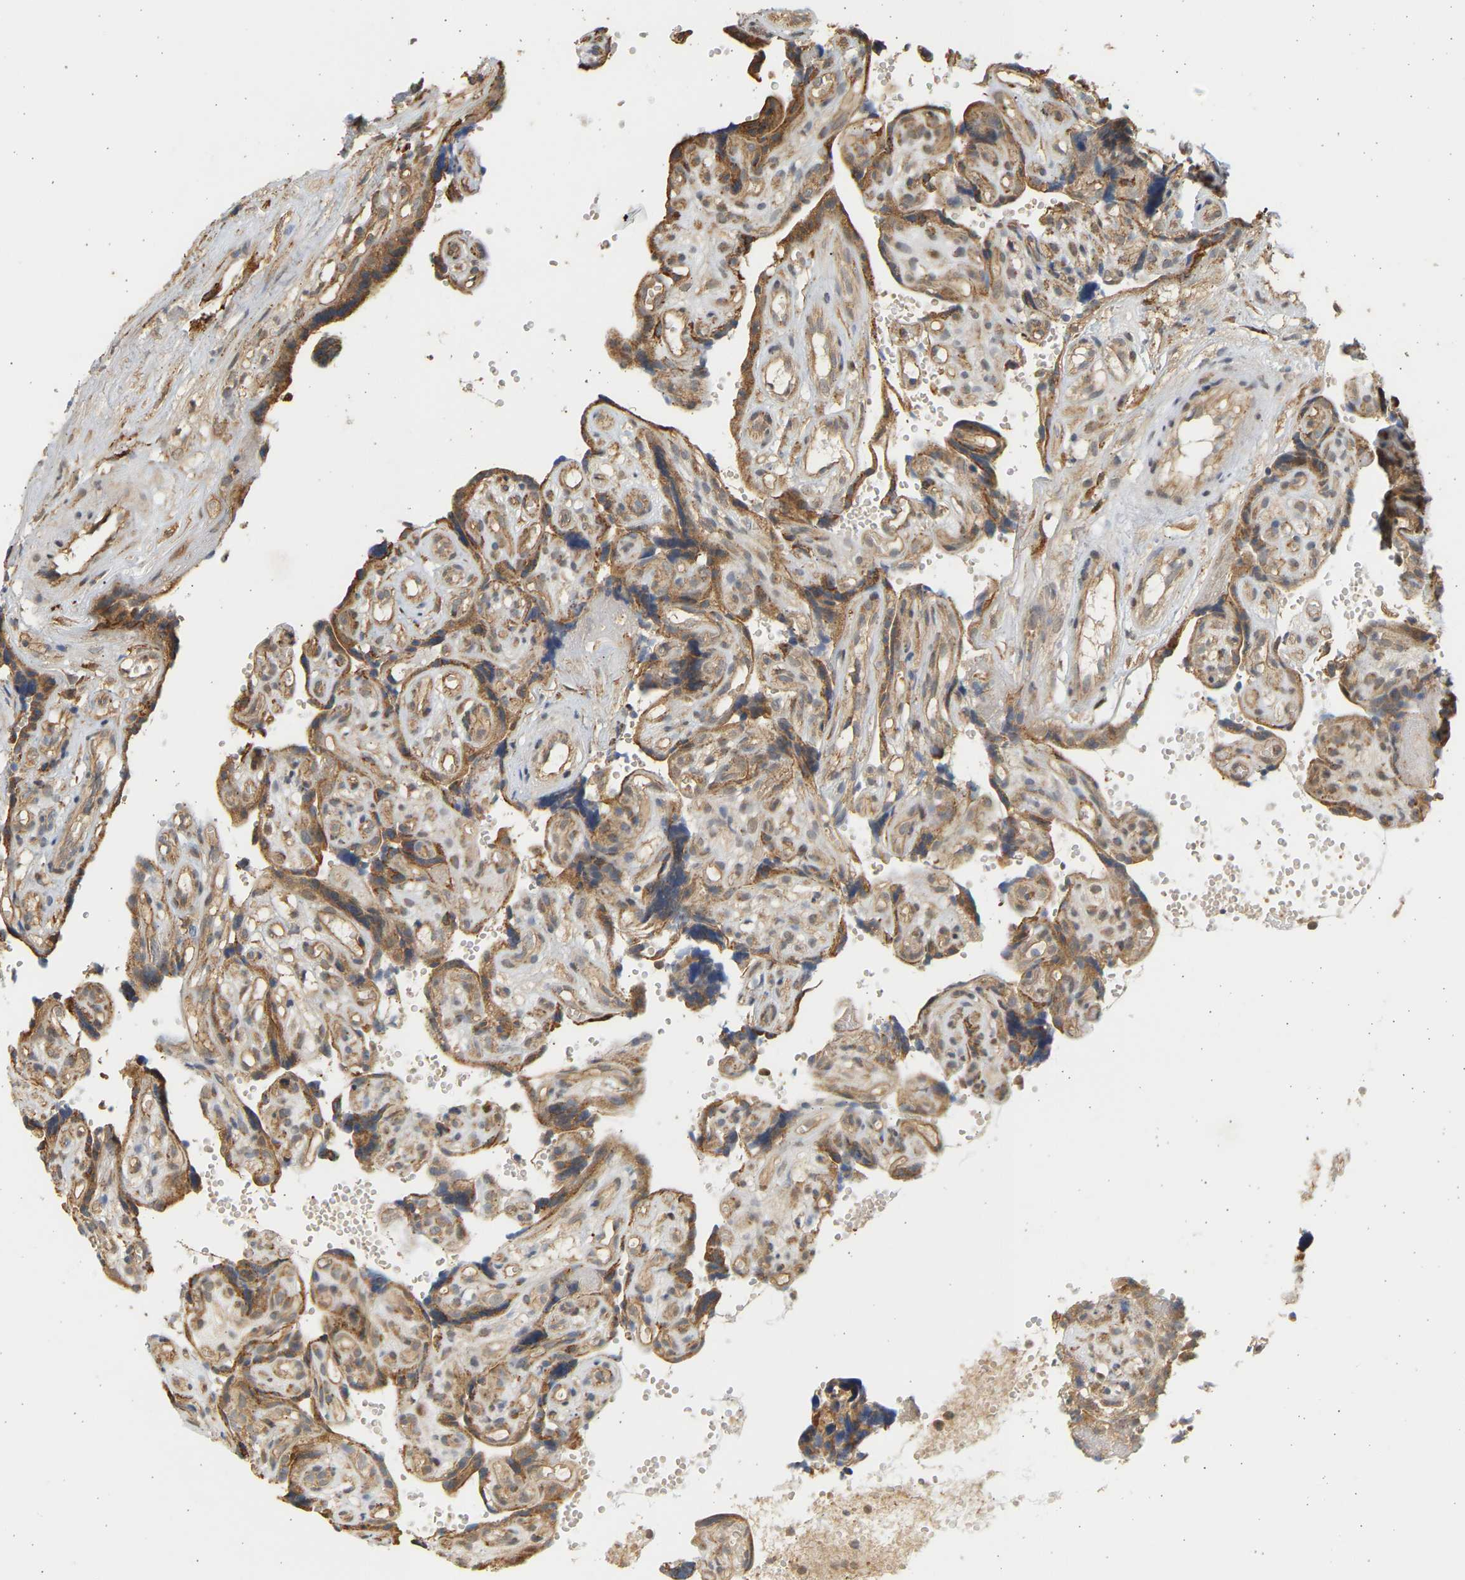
{"staining": {"intensity": "strong", "quantity": ">75%", "location": "cytoplasmic/membranous,nuclear"}, "tissue": "placenta", "cell_type": "Trophoblastic cells", "image_type": "normal", "snomed": [{"axis": "morphology", "description": "Normal tissue, NOS"}, {"axis": "topography", "description": "Placenta"}], "caption": "High-magnification brightfield microscopy of unremarkable placenta stained with DAB (brown) and counterstained with hematoxylin (blue). trophoblastic cells exhibit strong cytoplasmic/membranous,nuclear staining is appreciated in approximately>75% of cells.", "gene": "B4GALT6", "patient": {"sex": "female", "age": 30}}